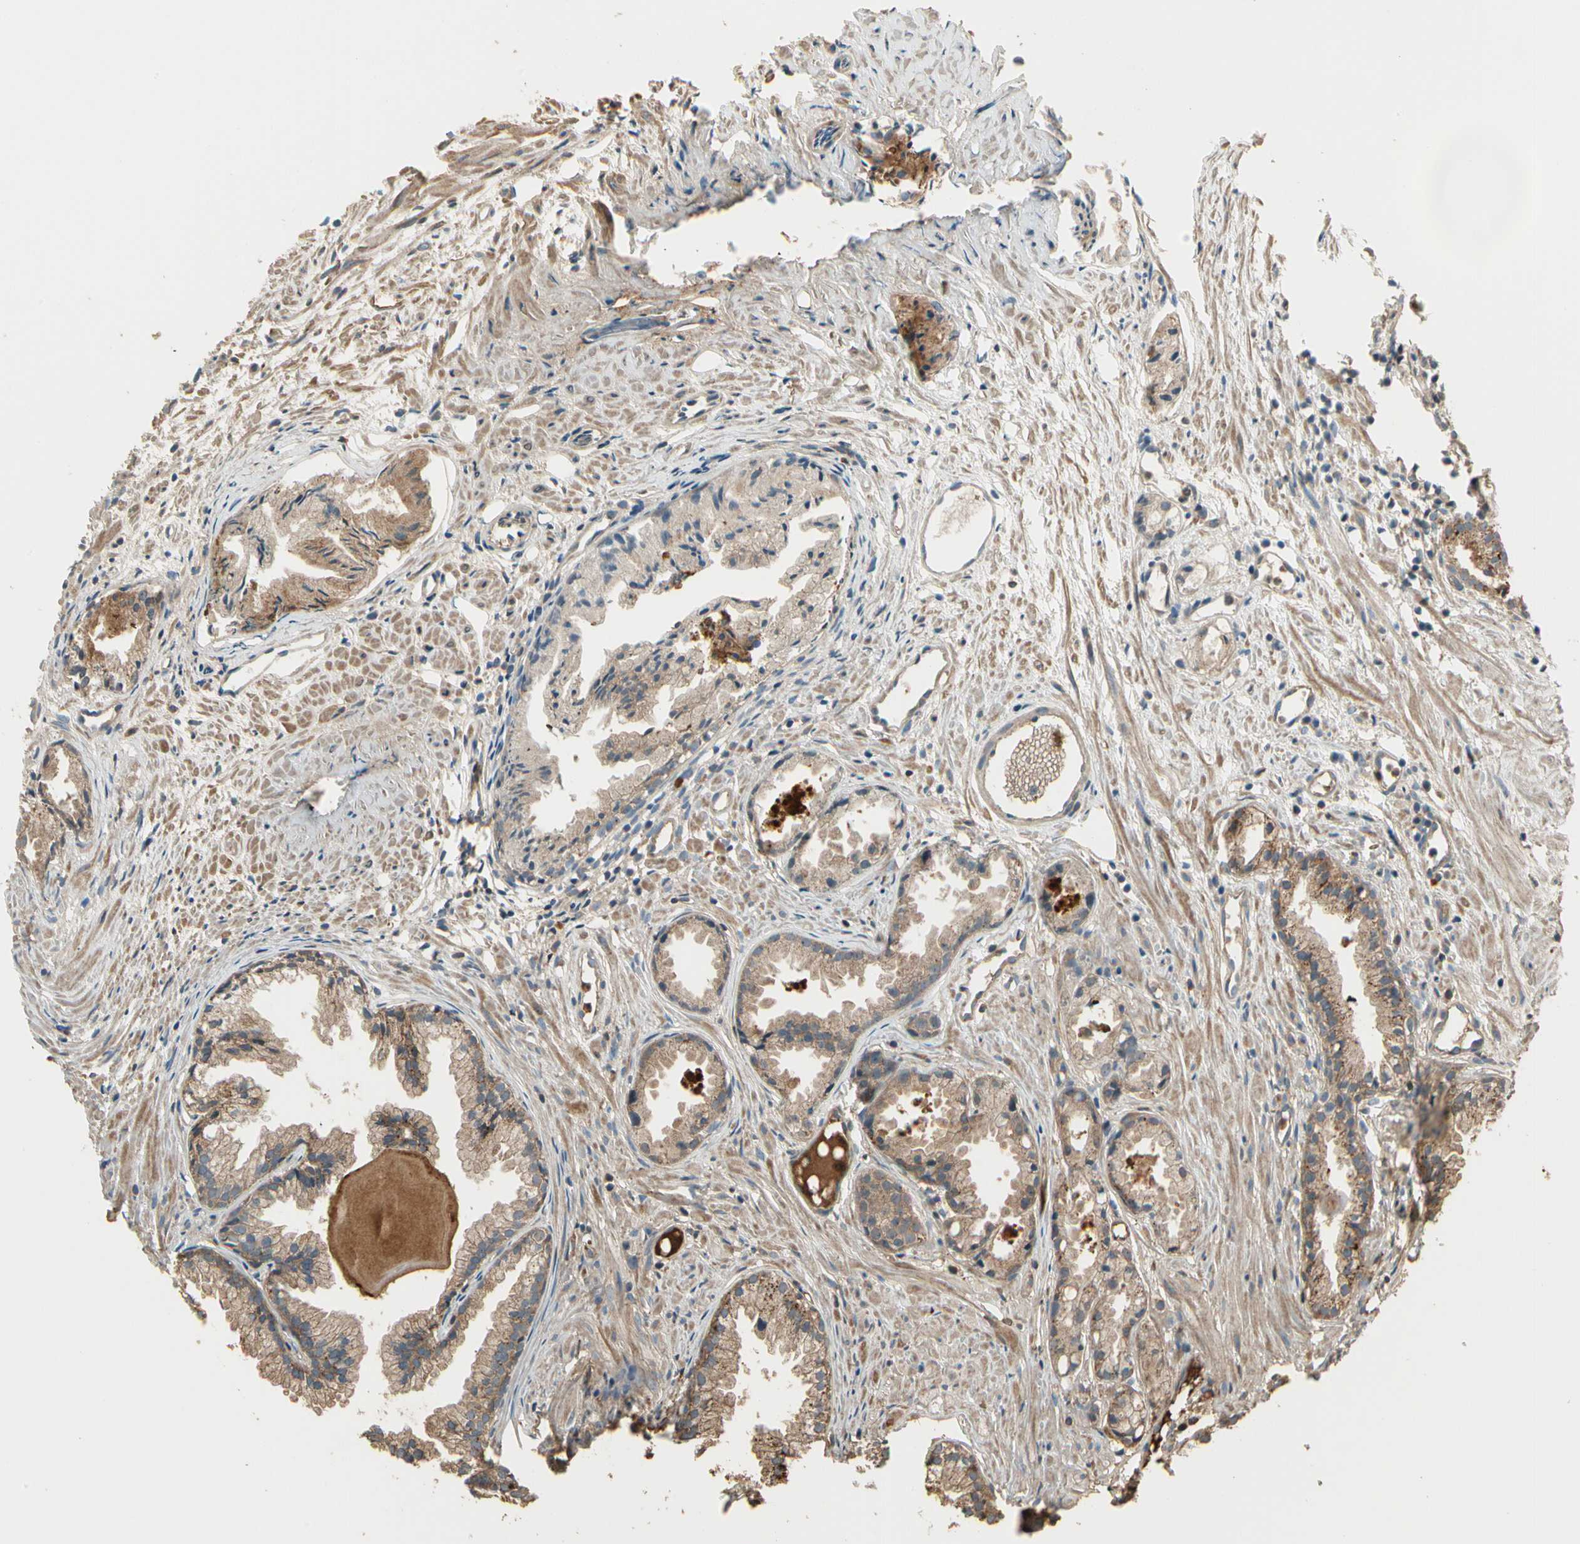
{"staining": {"intensity": "weak", "quantity": ">75%", "location": "cytoplasmic/membranous"}, "tissue": "prostate cancer", "cell_type": "Tumor cells", "image_type": "cancer", "snomed": [{"axis": "morphology", "description": "Adenocarcinoma, Low grade"}, {"axis": "topography", "description": "Prostate"}], "caption": "Prostate low-grade adenocarcinoma stained with IHC shows weak cytoplasmic/membranous staining in about >75% of tumor cells.", "gene": "STX11", "patient": {"sex": "male", "age": 72}}